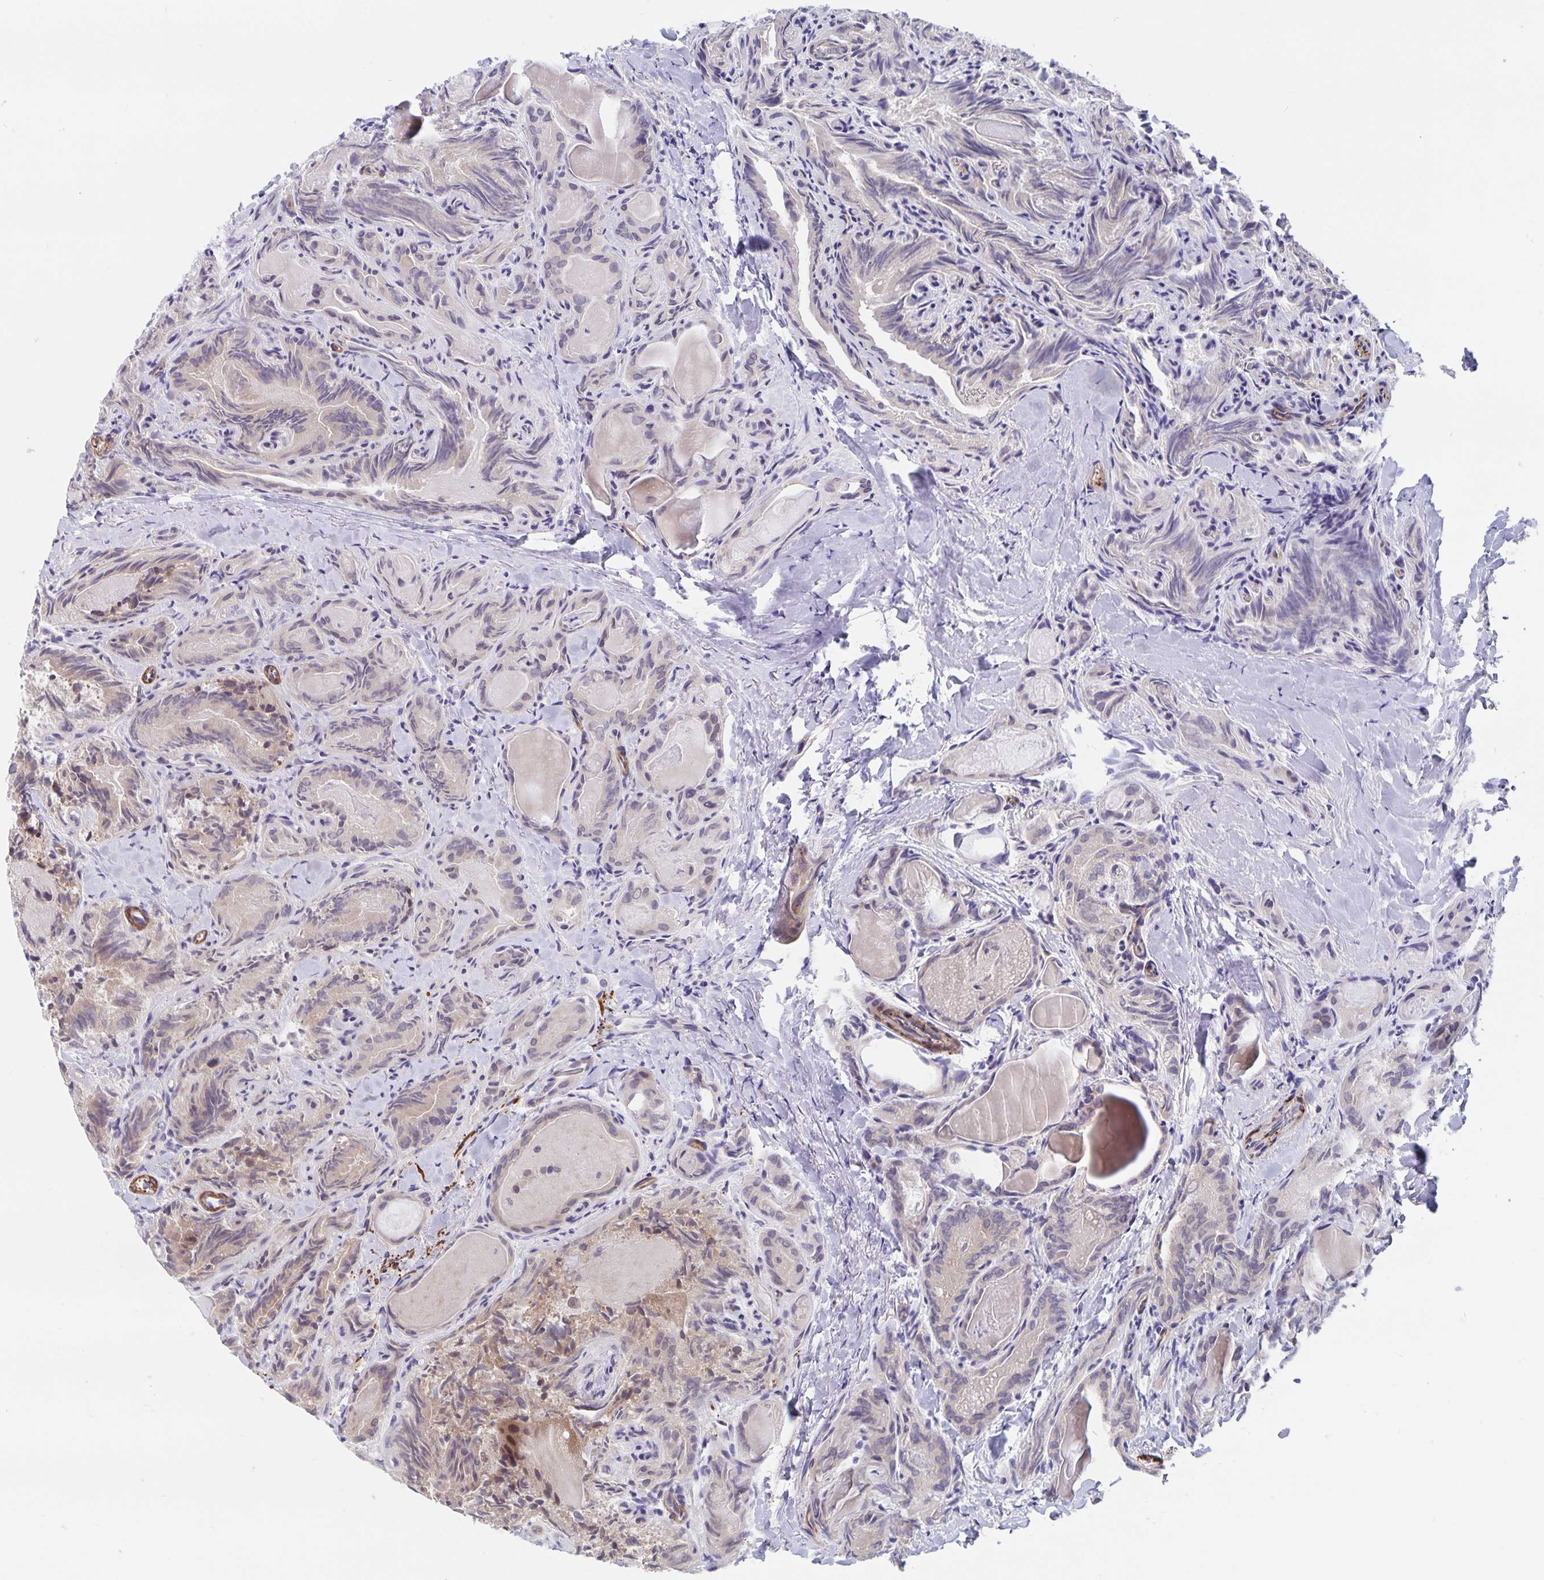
{"staining": {"intensity": "weak", "quantity": "25%-75%", "location": "cytoplasmic/membranous,nuclear"}, "tissue": "thyroid cancer", "cell_type": "Tumor cells", "image_type": "cancer", "snomed": [{"axis": "morphology", "description": "Papillary adenocarcinoma, NOS"}, {"axis": "topography", "description": "Thyroid gland"}], "caption": "Papillary adenocarcinoma (thyroid) tissue demonstrates weak cytoplasmic/membranous and nuclear positivity in approximately 25%-75% of tumor cells", "gene": "BAG6", "patient": {"sex": "female", "age": 75}}